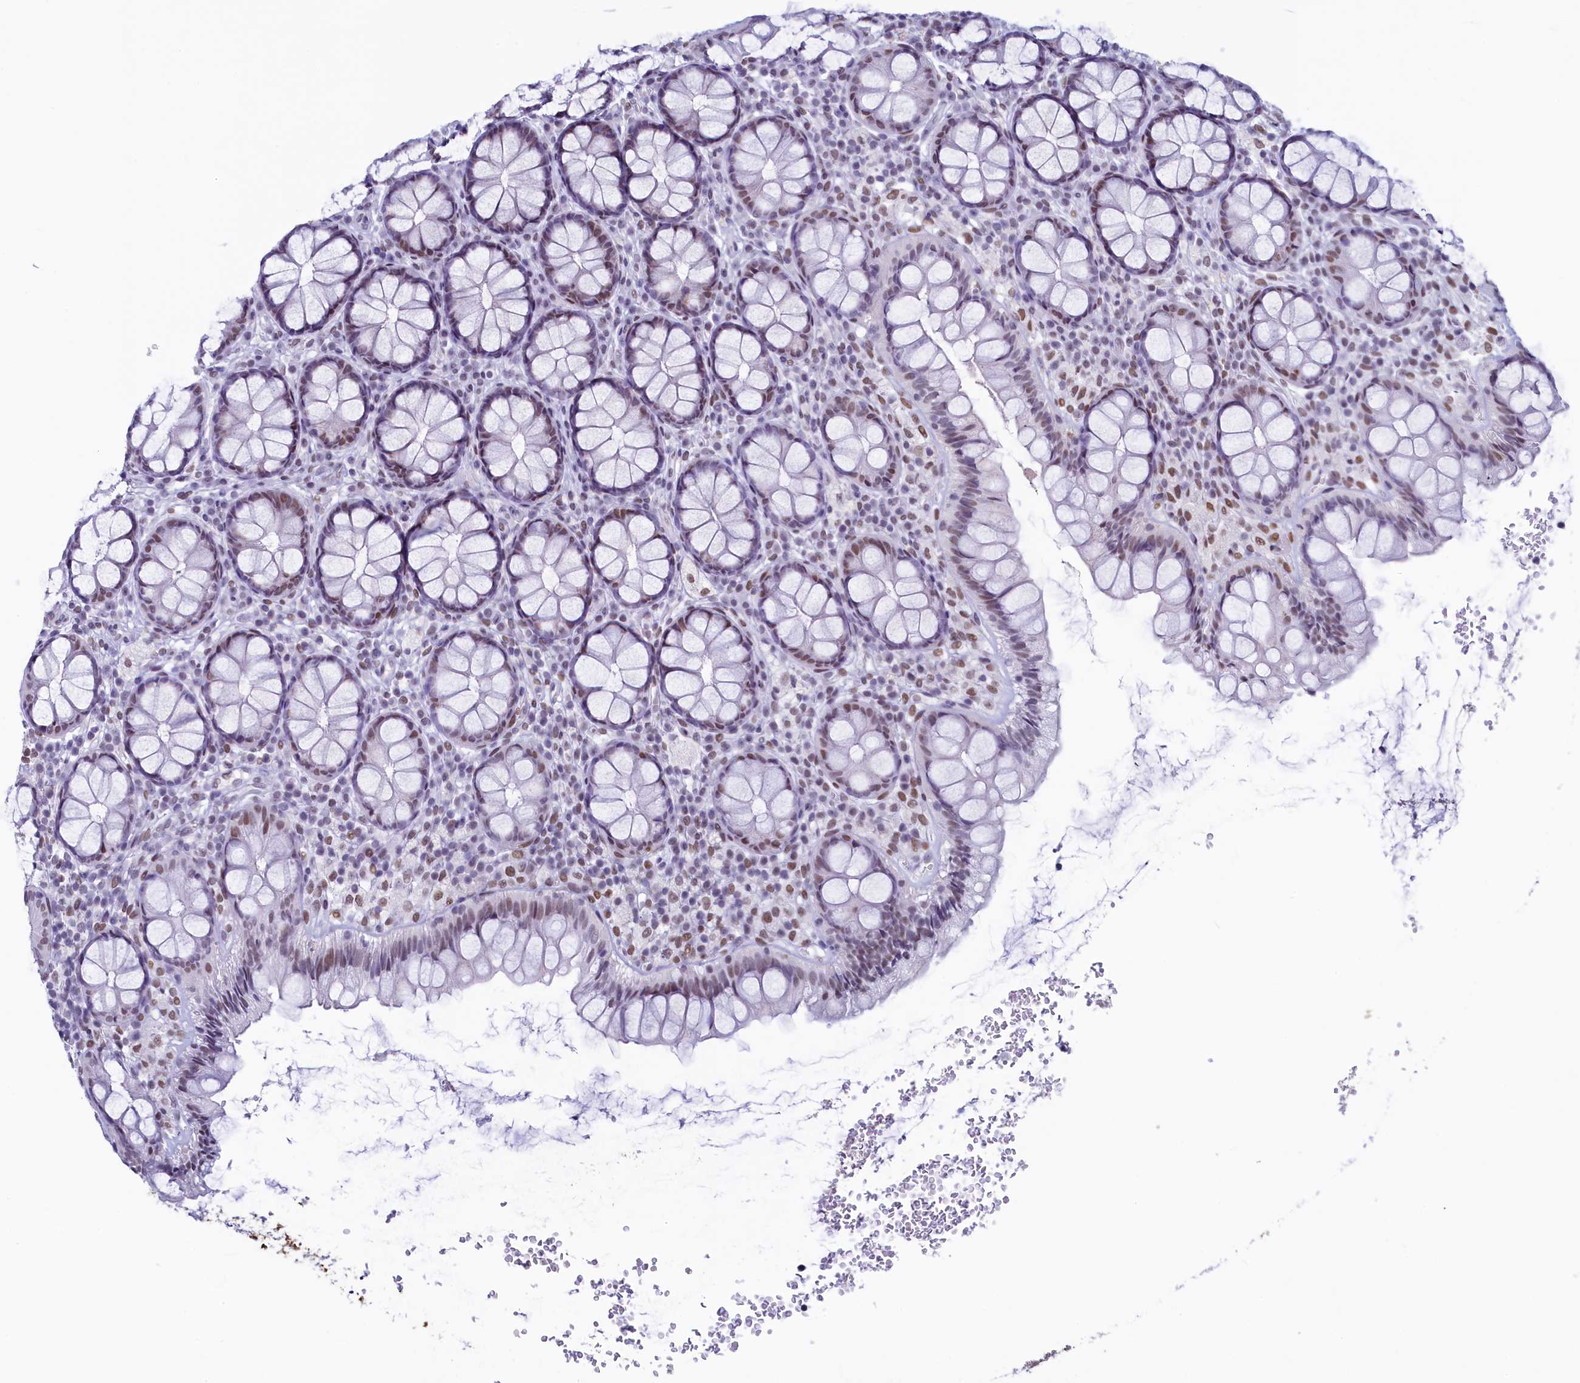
{"staining": {"intensity": "moderate", "quantity": "25%-75%", "location": "nuclear"}, "tissue": "rectum", "cell_type": "Glandular cells", "image_type": "normal", "snomed": [{"axis": "morphology", "description": "Normal tissue, NOS"}, {"axis": "topography", "description": "Rectum"}], "caption": "Protein staining displays moderate nuclear staining in approximately 25%-75% of glandular cells in normal rectum.", "gene": "SUGP2", "patient": {"sex": "male", "age": 83}}